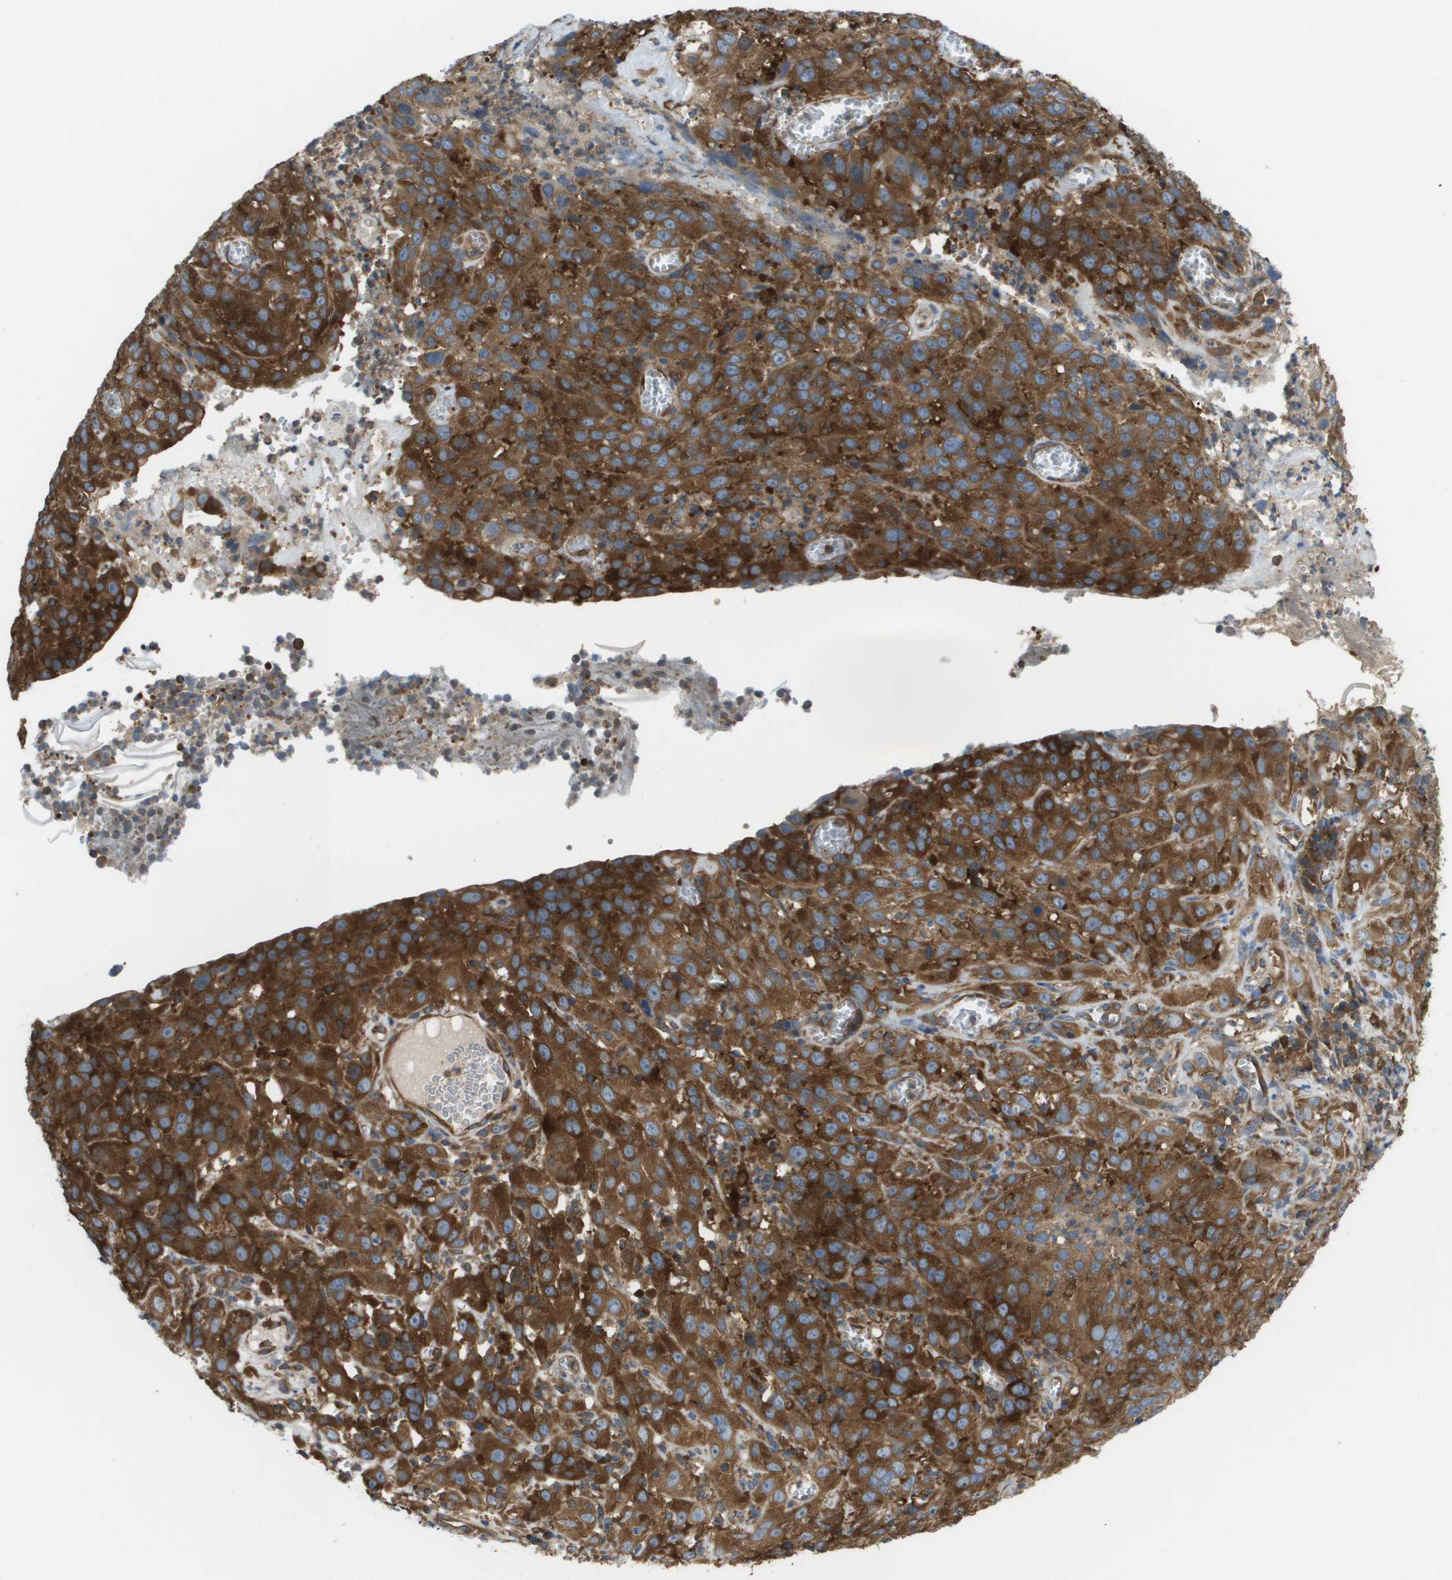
{"staining": {"intensity": "strong", "quantity": ">75%", "location": "cytoplasmic/membranous"}, "tissue": "cervical cancer", "cell_type": "Tumor cells", "image_type": "cancer", "snomed": [{"axis": "morphology", "description": "Squamous cell carcinoma, NOS"}, {"axis": "topography", "description": "Cervix"}], "caption": "Protein expression analysis of human cervical cancer reveals strong cytoplasmic/membranous positivity in approximately >75% of tumor cells. The staining is performed using DAB (3,3'-diaminobenzidine) brown chromogen to label protein expression. The nuclei are counter-stained blue using hematoxylin.", "gene": "EIF4G2", "patient": {"sex": "female", "age": 32}}